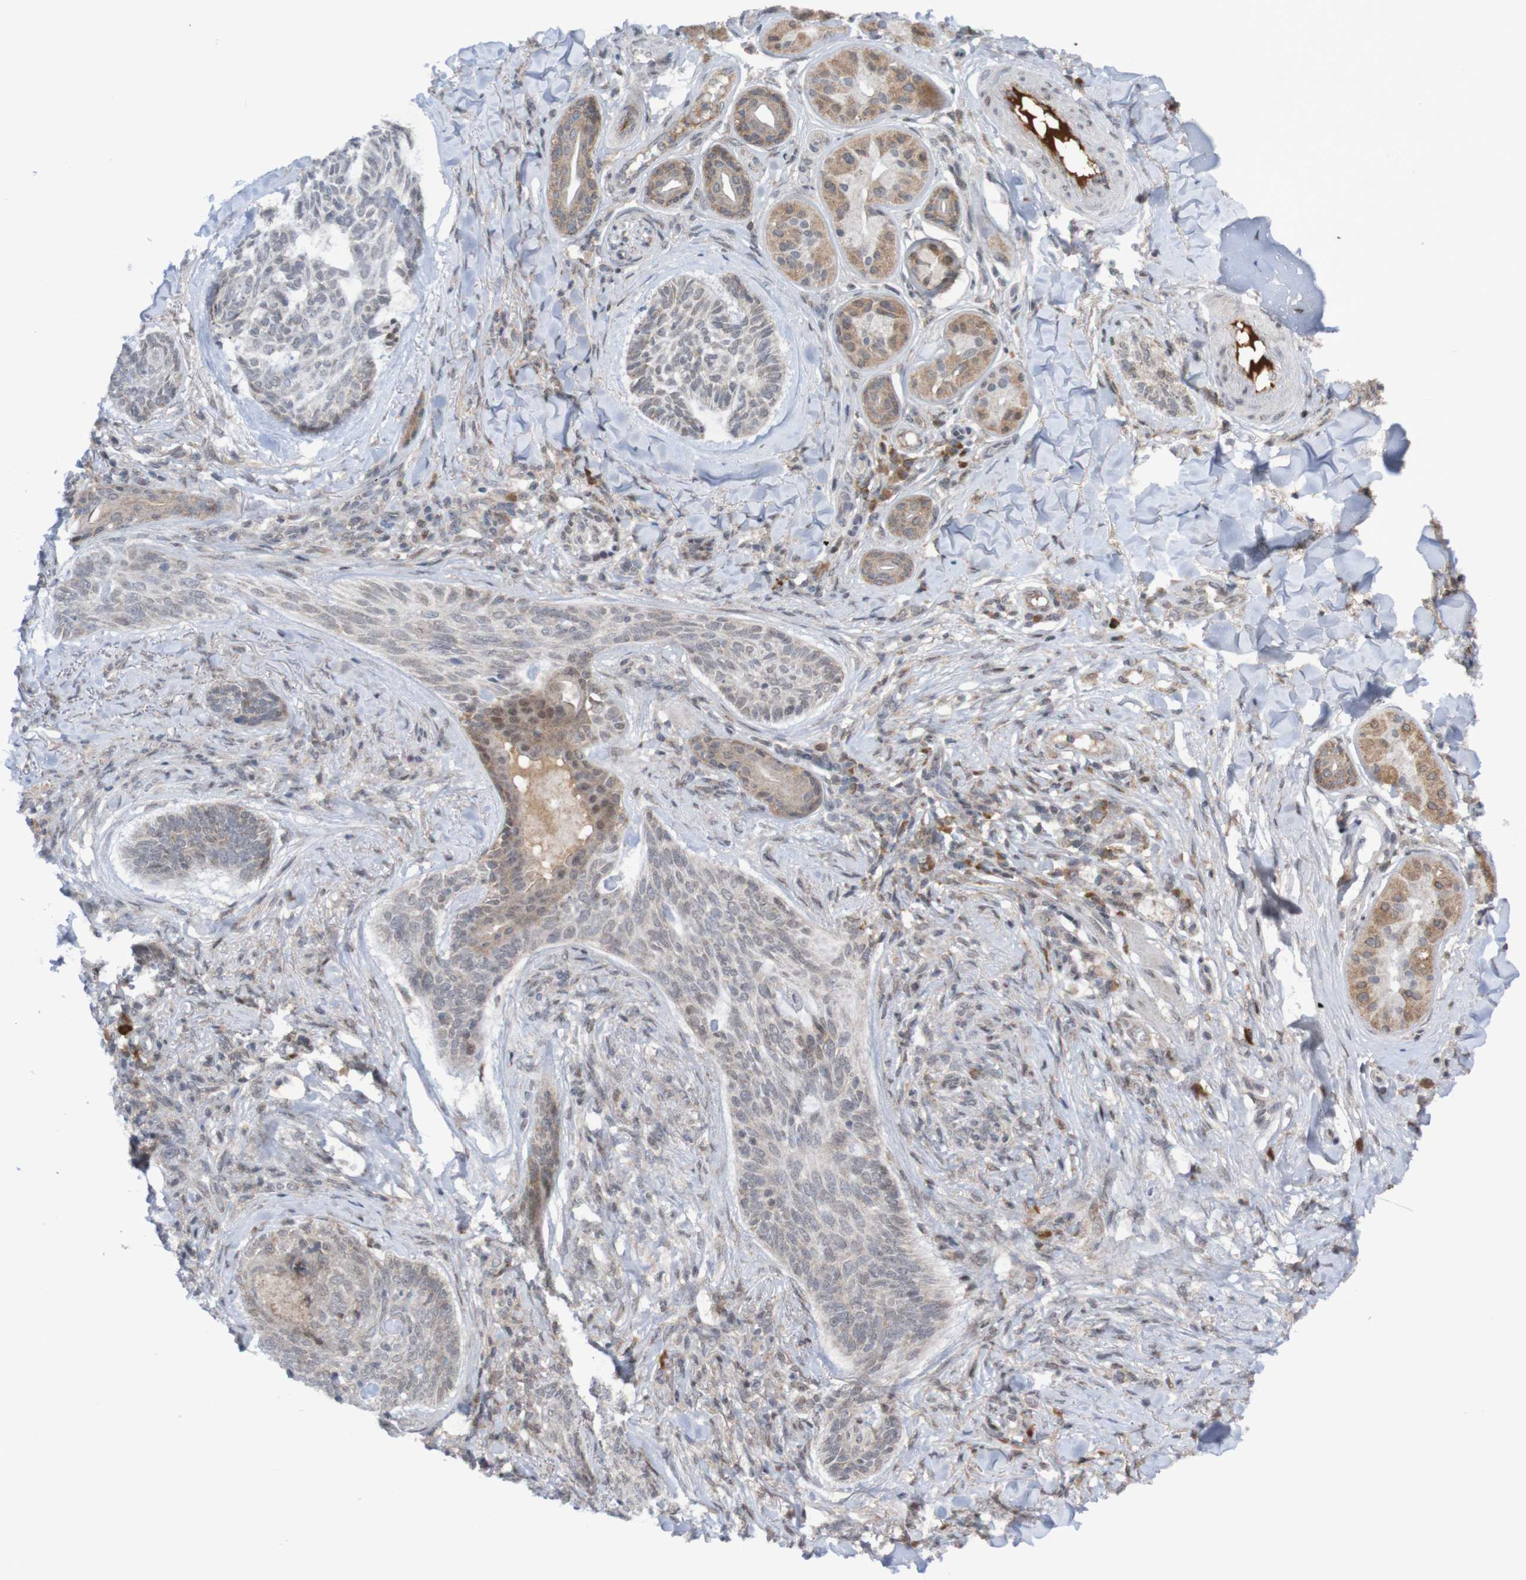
{"staining": {"intensity": "negative", "quantity": "none", "location": "none"}, "tissue": "skin cancer", "cell_type": "Tumor cells", "image_type": "cancer", "snomed": [{"axis": "morphology", "description": "Basal cell carcinoma"}, {"axis": "topography", "description": "Skin"}], "caption": "IHC photomicrograph of neoplastic tissue: skin cancer (basal cell carcinoma) stained with DAB displays no significant protein expression in tumor cells.", "gene": "ITLN1", "patient": {"sex": "male", "age": 43}}